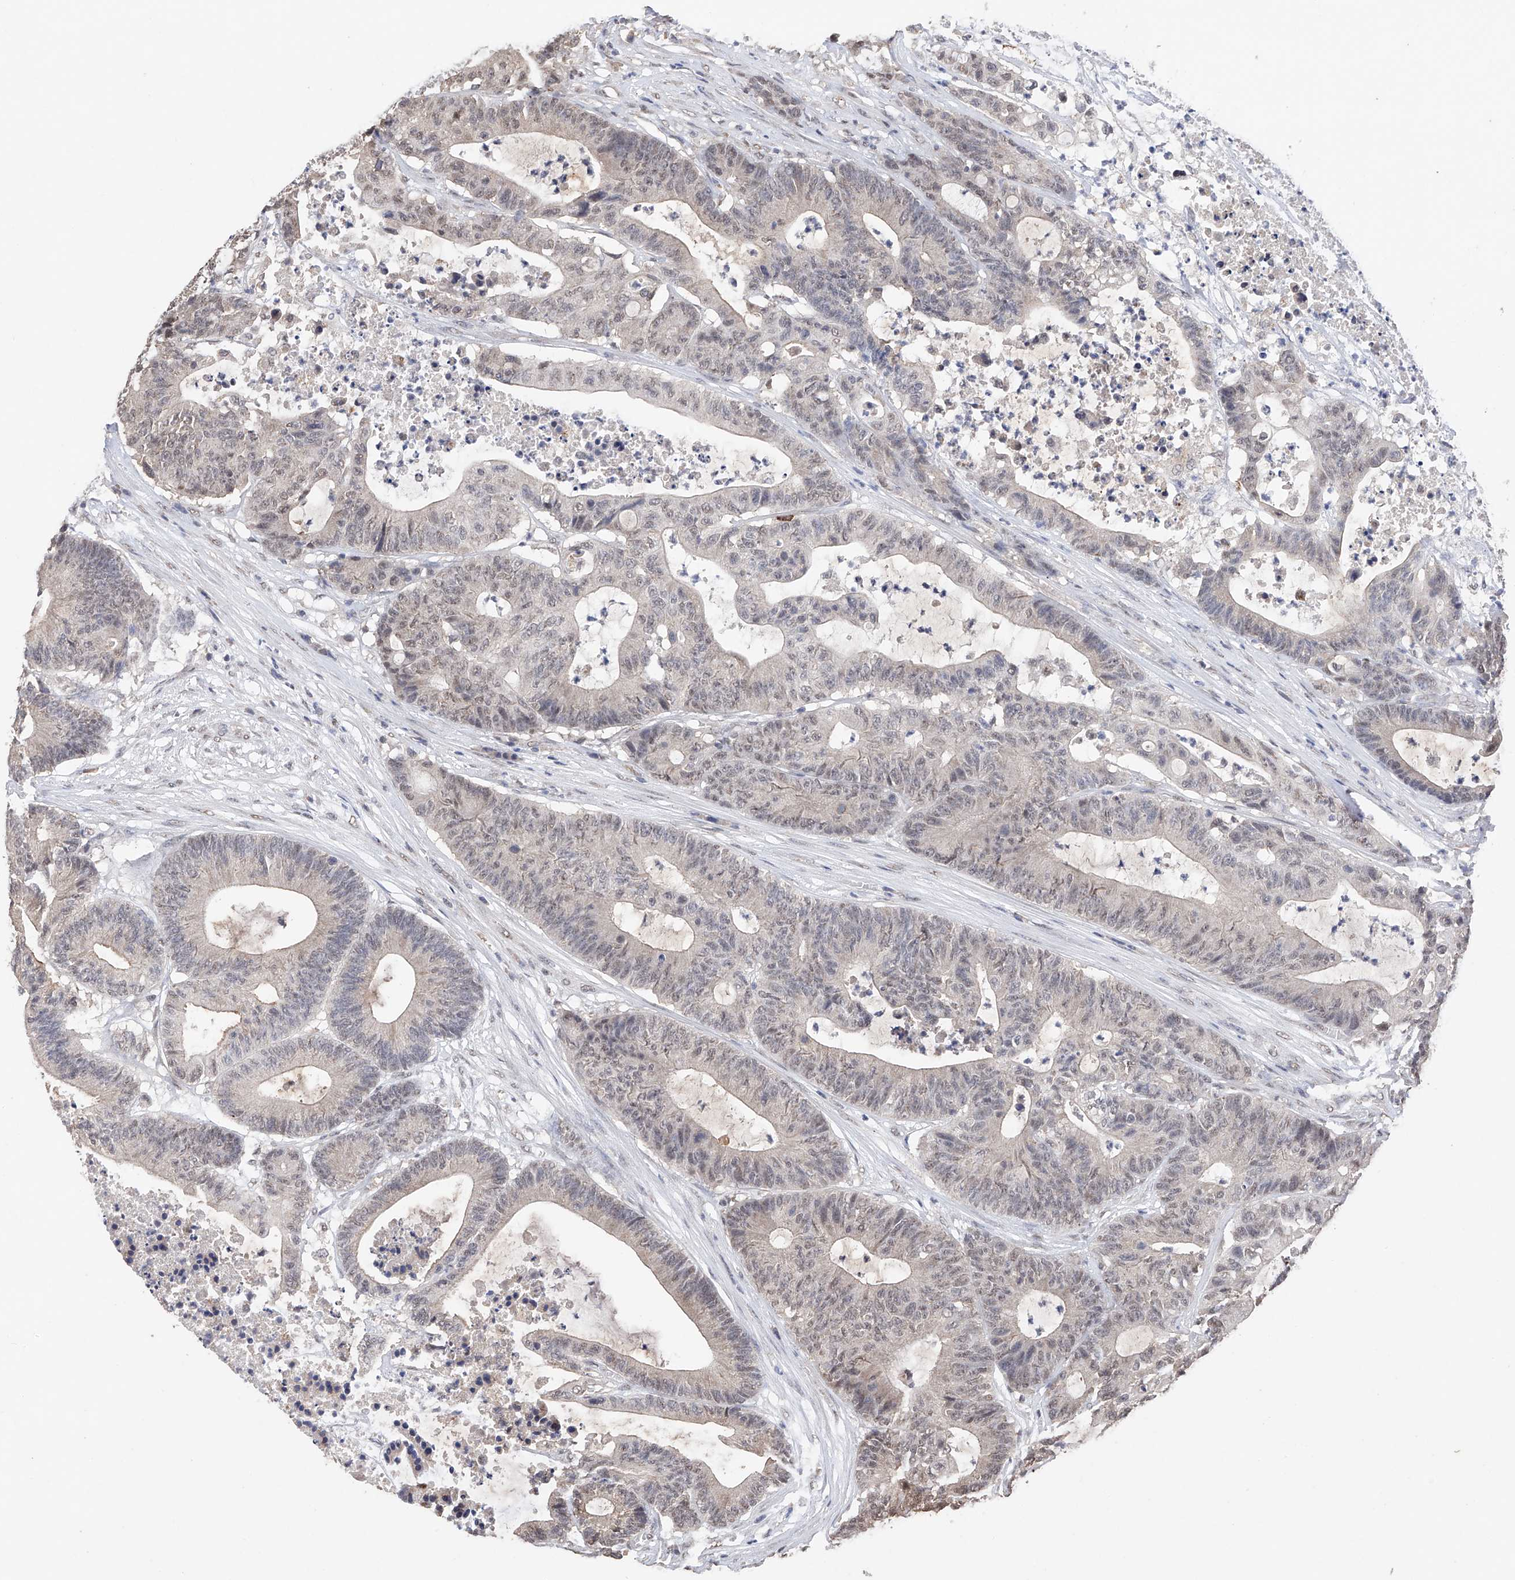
{"staining": {"intensity": "weak", "quantity": "<25%", "location": "nuclear"}, "tissue": "colorectal cancer", "cell_type": "Tumor cells", "image_type": "cancer", "snomed": [{"axis": "morphology", "description": "Adenocarcinoma, NOS"}, {"axis": "topography", "description": "Colon"}], "caption": "Micrograph shows no protein expression in tumor cells of colorectal adenocarcinoma tissue. The staining is performed using DAB brown chromogen with nuclei counter-stained in using hematoxylin.", "gene": "DMAP1", "patient": {"sex": "female", "age": 84}}